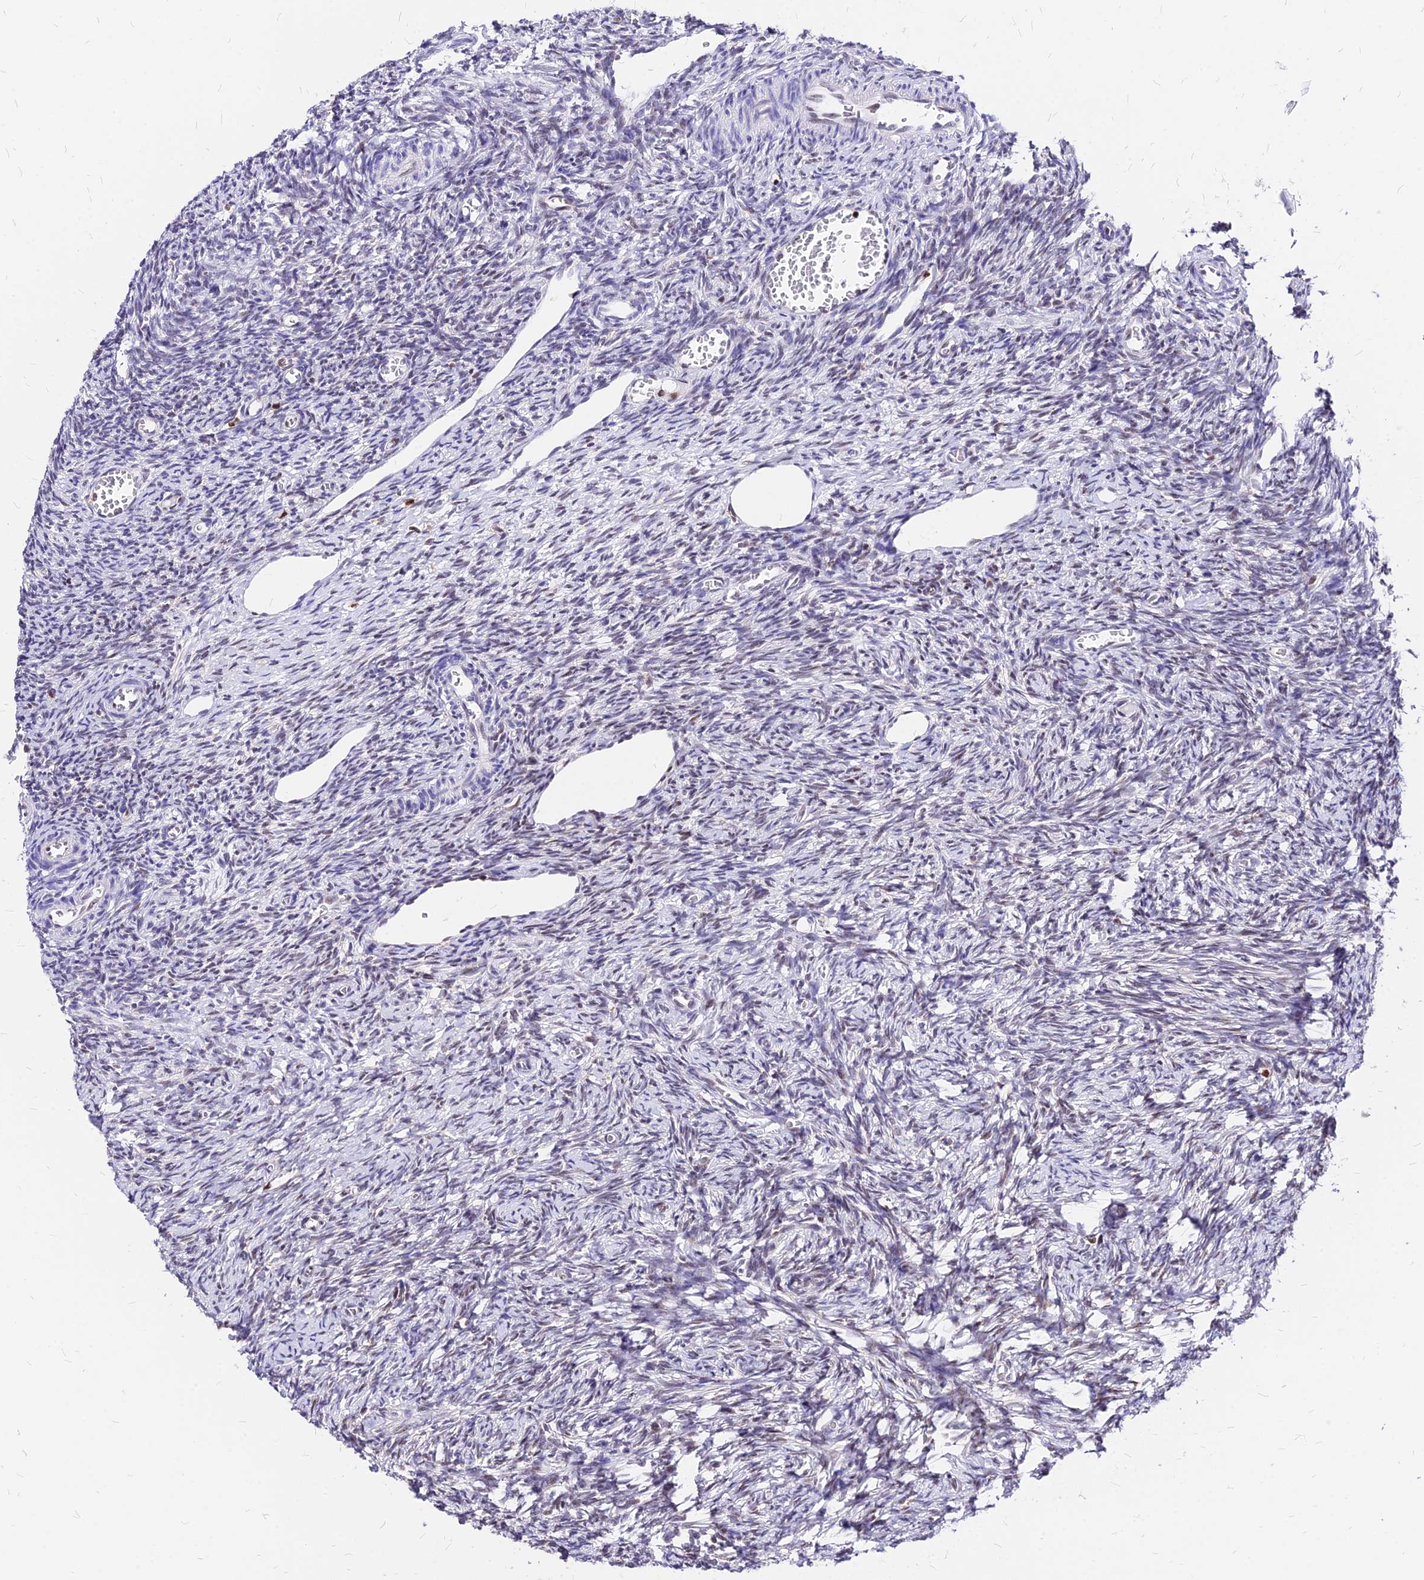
{"staining": {"intensity": "negative", "quantity": "none", "location": "none"}, "tissue": "ovary", "cell_type": "Ovarian stroma cells", "image_type": "normal", "snomed": [{"axis": "morphology", "description": "Normal tissue, NOS"}, {"axis": "topography", "description": "Ovary"}], "caption": "Unremarkable ovary was stained to show a protein in brown. There is no significant staining in ovarian stroma cells. Nuclei are stained in blue.", "gene": "PAXX", "patient": {"sex": "female", "age": 27}}